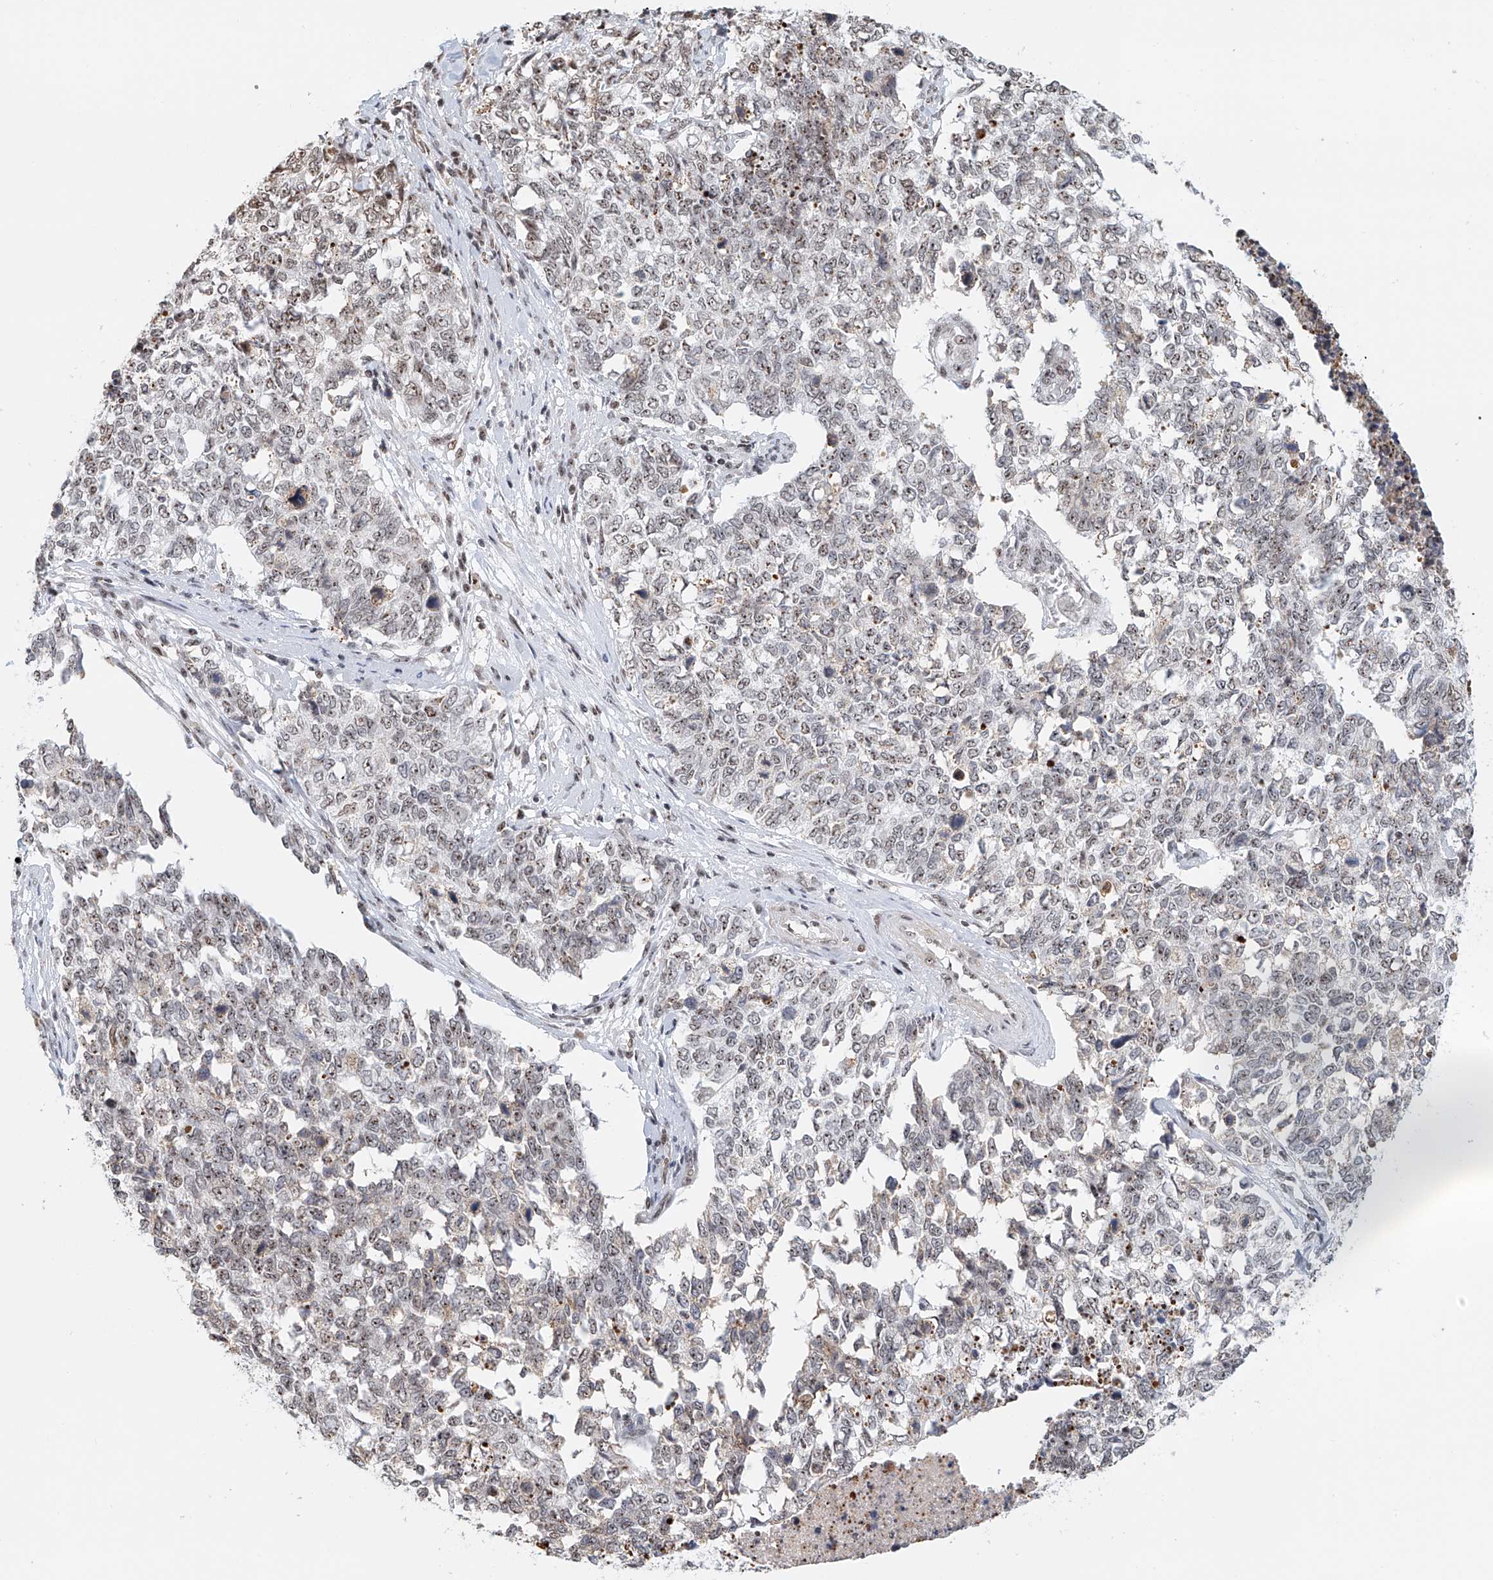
{"staining": {"intensity": "weak", "quantity": "25%-75%", "location": "nuclear"}, "tissue": "cervical cancer", "cell_type": "Tumor cells", "image_type": "cancer", "snomed": [{"axis": "morphology", "description": "Squamous cell carcinoma, NOS"}, {"axis": "topography", "description": "Cervix"}], "caption": "This micrograph demonstrates squamous cell carcinoma (cervical) stained with immunohistochemistry to label a protein in brown. The nuclear of tumor cells show weak positivity for the protein. Nuclei are counter-stained blue.", "gene": "PRUNE2", "patient": {"sex": "female", "age": 63}}